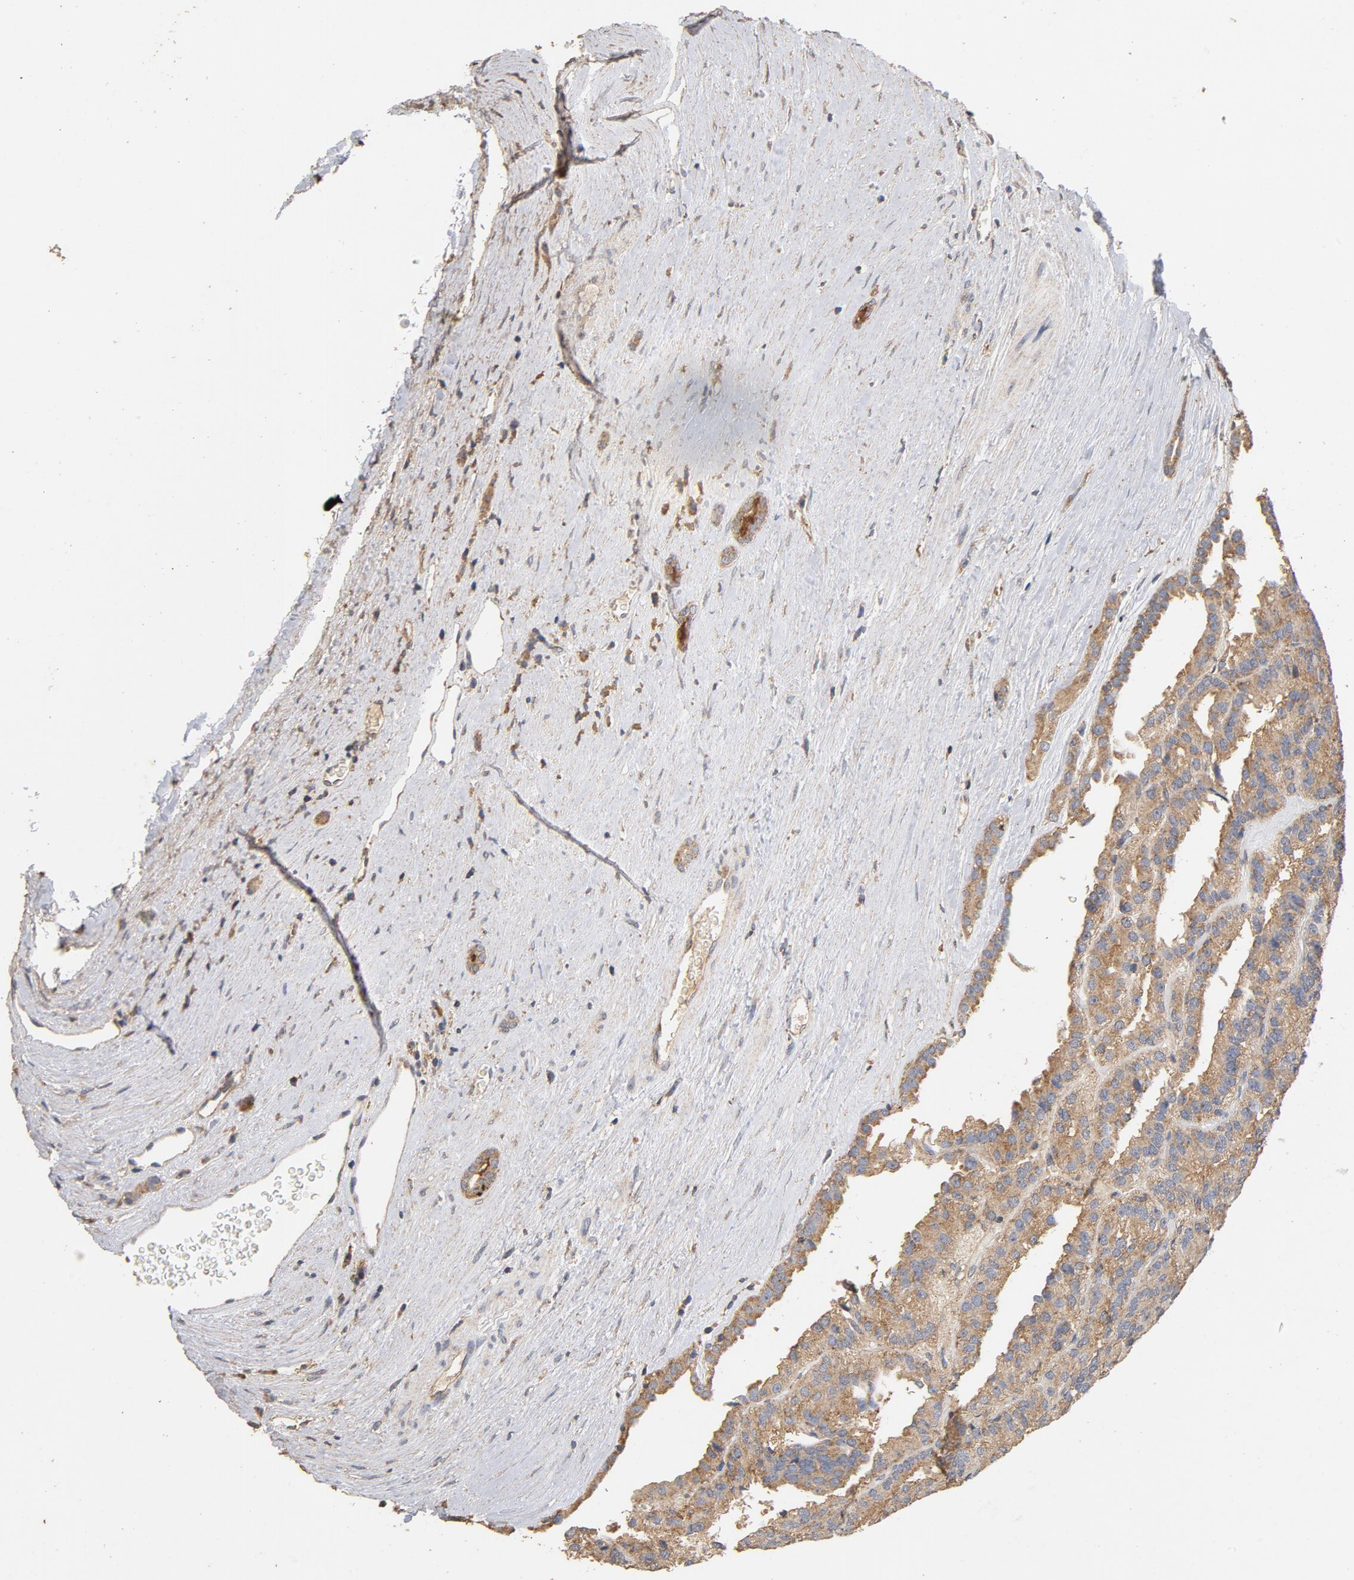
{"staining": {"intensity": "moderate", "quantity": ">75%", "location": "cytoplasmic/membranous"}, "tissue": "renal cancer", "cell_type": "Tumor cells", "image_type": "cancer", "snomed": [{"axis": "morphology", "description": "Adenocarcinoma, NOS"}, {"axis": "topography", "description": "Kidney"}], "caption": "The image demonstrates staining of renal cancer, revealing moderate cytoplasmic/membranous protein staining (brown color) within tumor cells. (IHC, brightfield microscopy, high magnification).", "gene": "DDX6", "patient": {"sex": "male", "age": 46}}